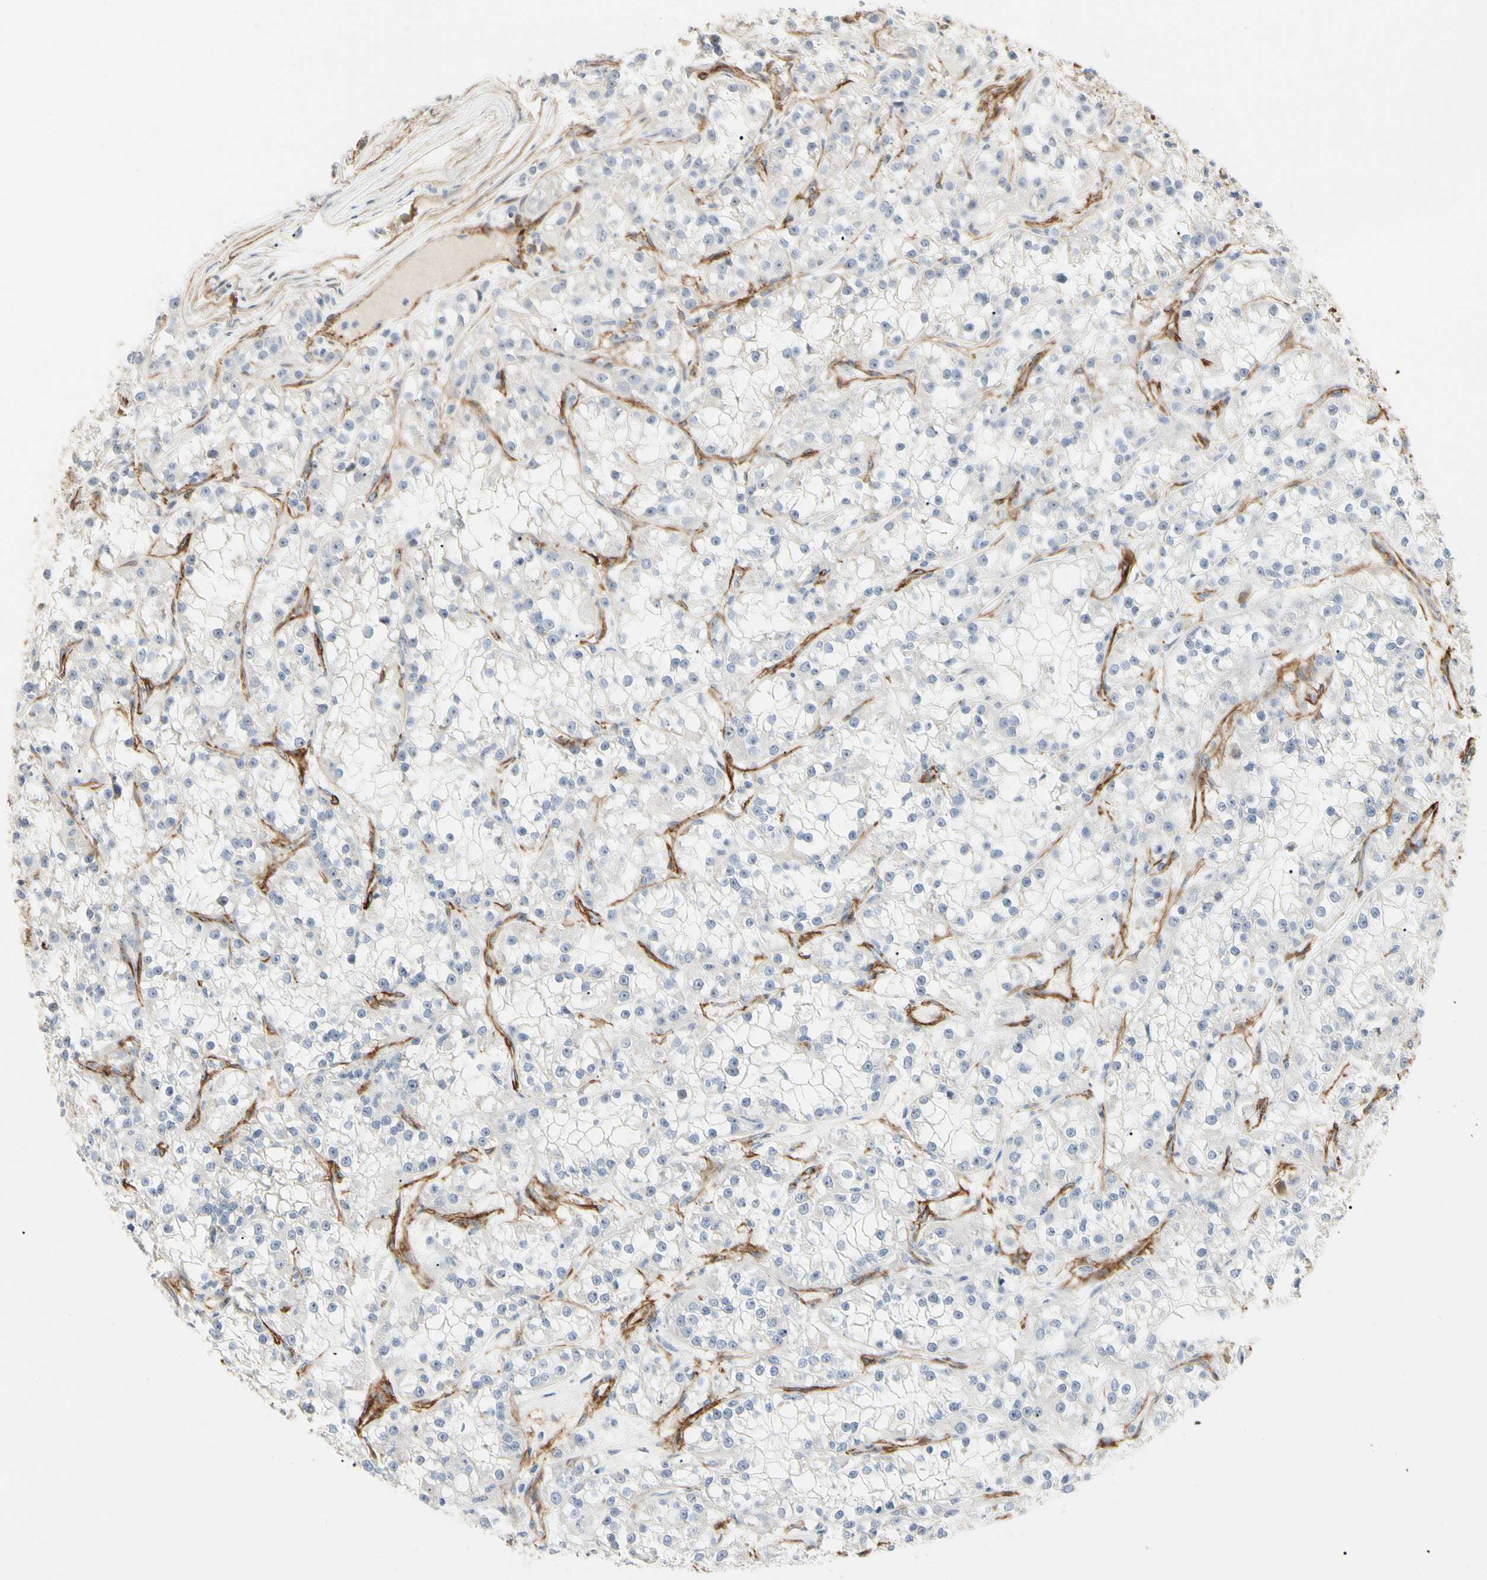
{"staining": {"intensity": "negative", "quantity": "none", "location": "none"}, "tissue": "renal cancer", "cell_type": "Tumor cells", "image_type": "cancer", "snomed": [{"axis": "morphology", "description": "Adenocarcinoma, NOS"}, {"axis": "topography", "description": "Kidney"}], "caption": "IHC of human renal cancer displays no expression in tumor cells.", "gene": "GGT5", "patient": {"sex": "female", "age": 52}}